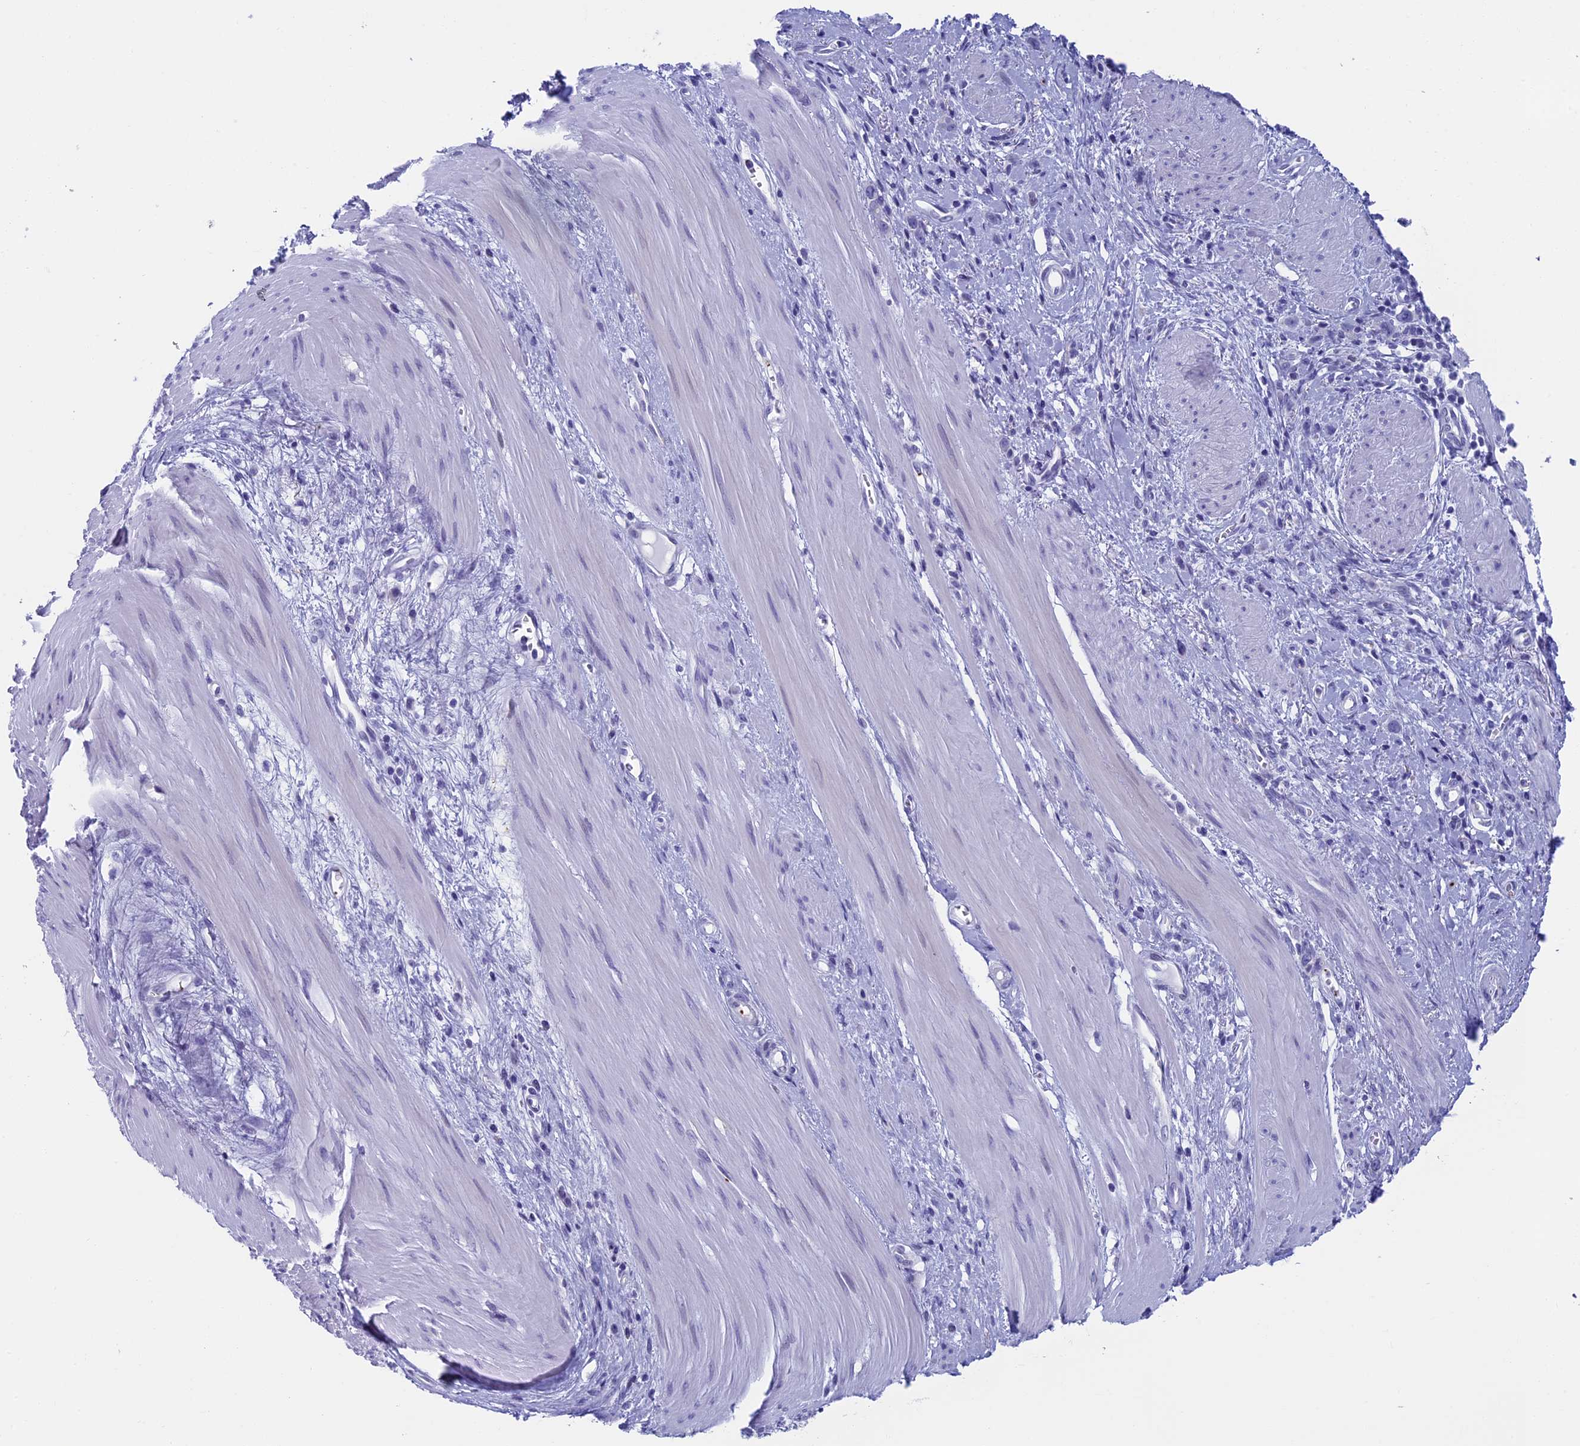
{"staining": {"intensity": "negative", "quantity": "none", "location": "none"}, "tissue": "stomach cancer", "cell_type": "Tumor cells", "image_type": "cancer", "snomed": [{"axis": "morphology", "description": "Adenocarcinoma, NOS"}, {"axis": "topography", "description": "Stomach"}], "caption": "Stomach cancer stained for a protein using immunohistochemistry (IHC) demonstrates no positivity tumor cells.", "gene": "AIFM2", "patient": {"sex": "female", "age": 76}}